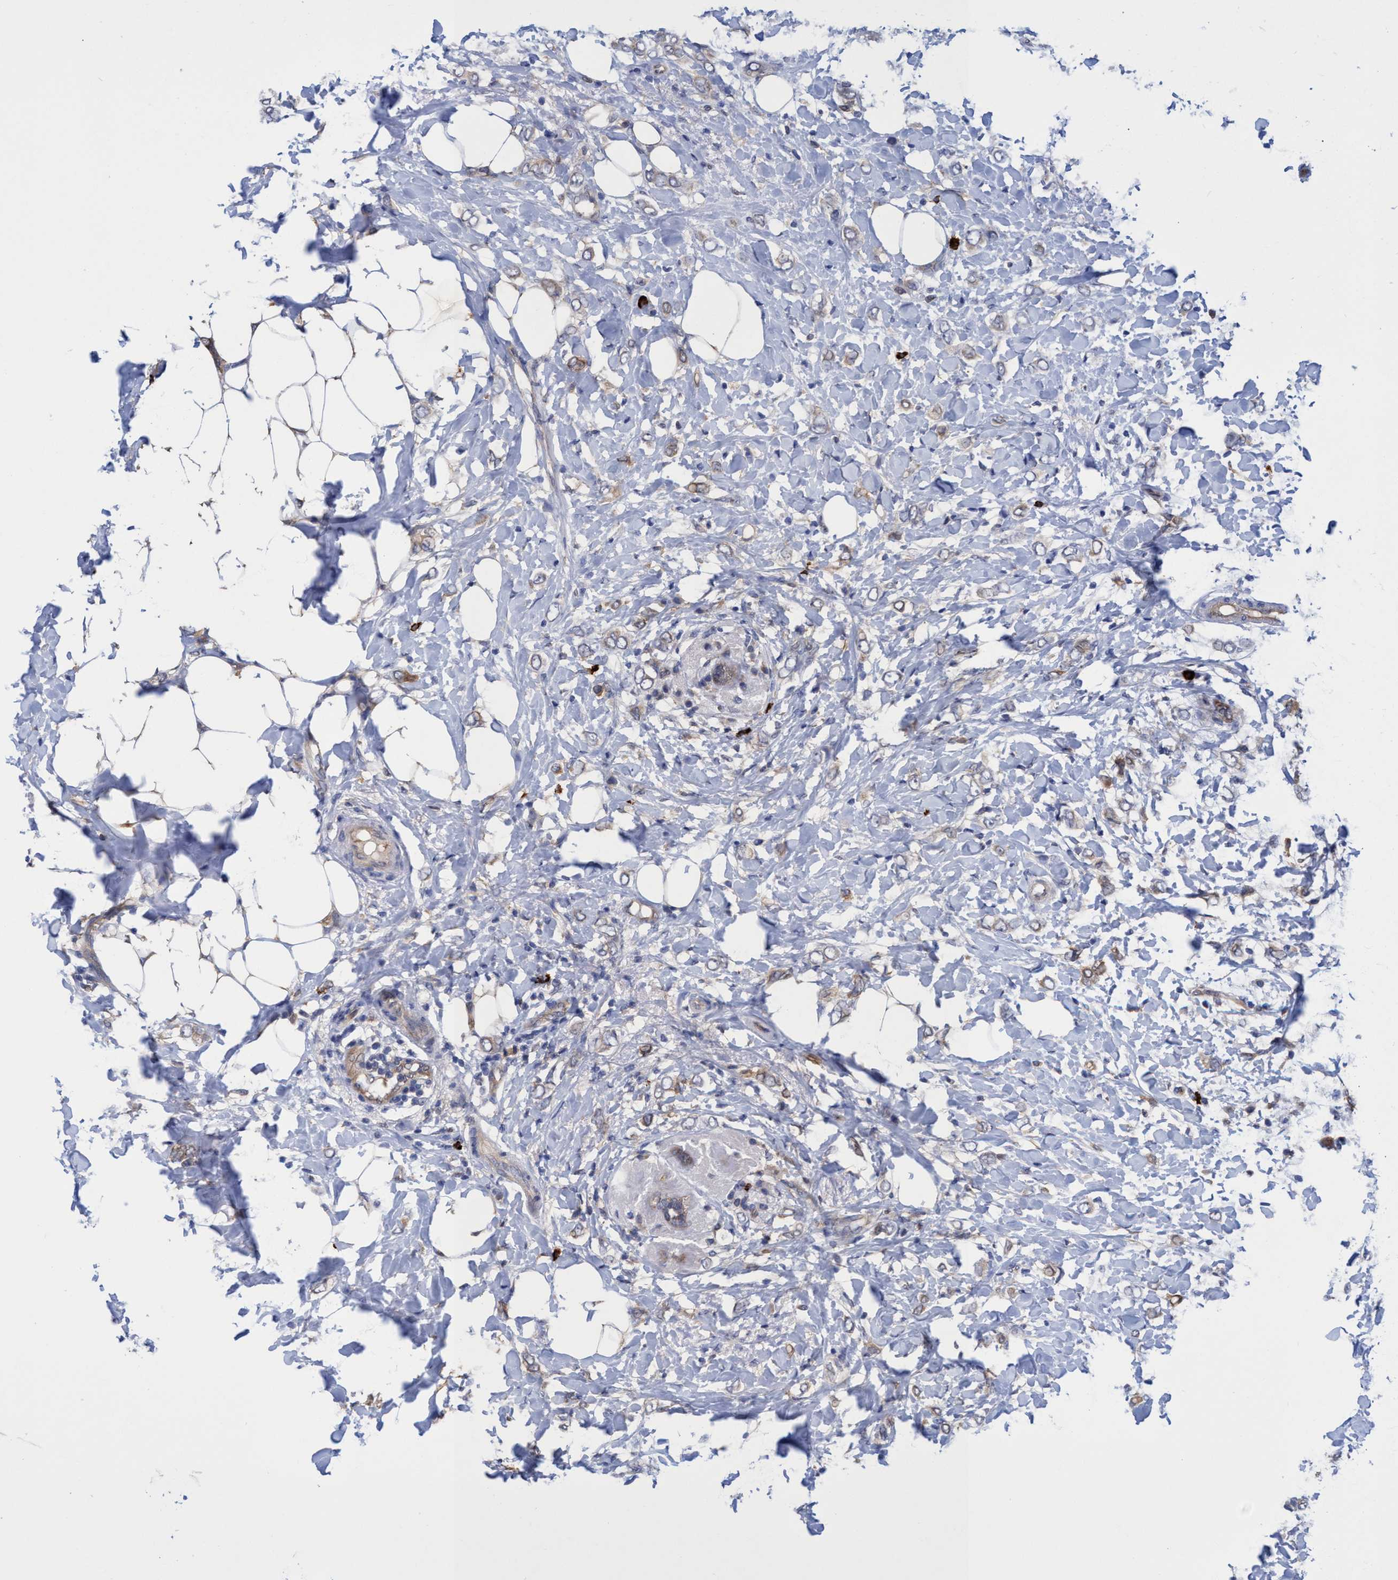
{"staining": {"intensity": "weak", "quantity": ">75%", "location": "cytoplasmic/membranous"}, "tissue": "breast cancer", "cell_type": "Tumor cells", "image_type": "cancer", "snomed": [{"axis": "morphology", "description": "Normal tissue, NOS"}, {"axis": "morphology", "description": "Lobular carcinoma"}, {"axis": "topography", "description": "Breast"}], "caption": "The histopathology image demonstrates a brown stain indicating the presence of a protein in the cytoplasmic/membranous of tumor cells in breast lobular carcinoma. The protein of interest is stained brown, and the nuclei are stained in blue (DAB (3,3'-diaminobenzidine) IHC with brightfield microscopy, high magnification).", "gene": "PNPO", "patient": {"sex": "female", "age": 47}}